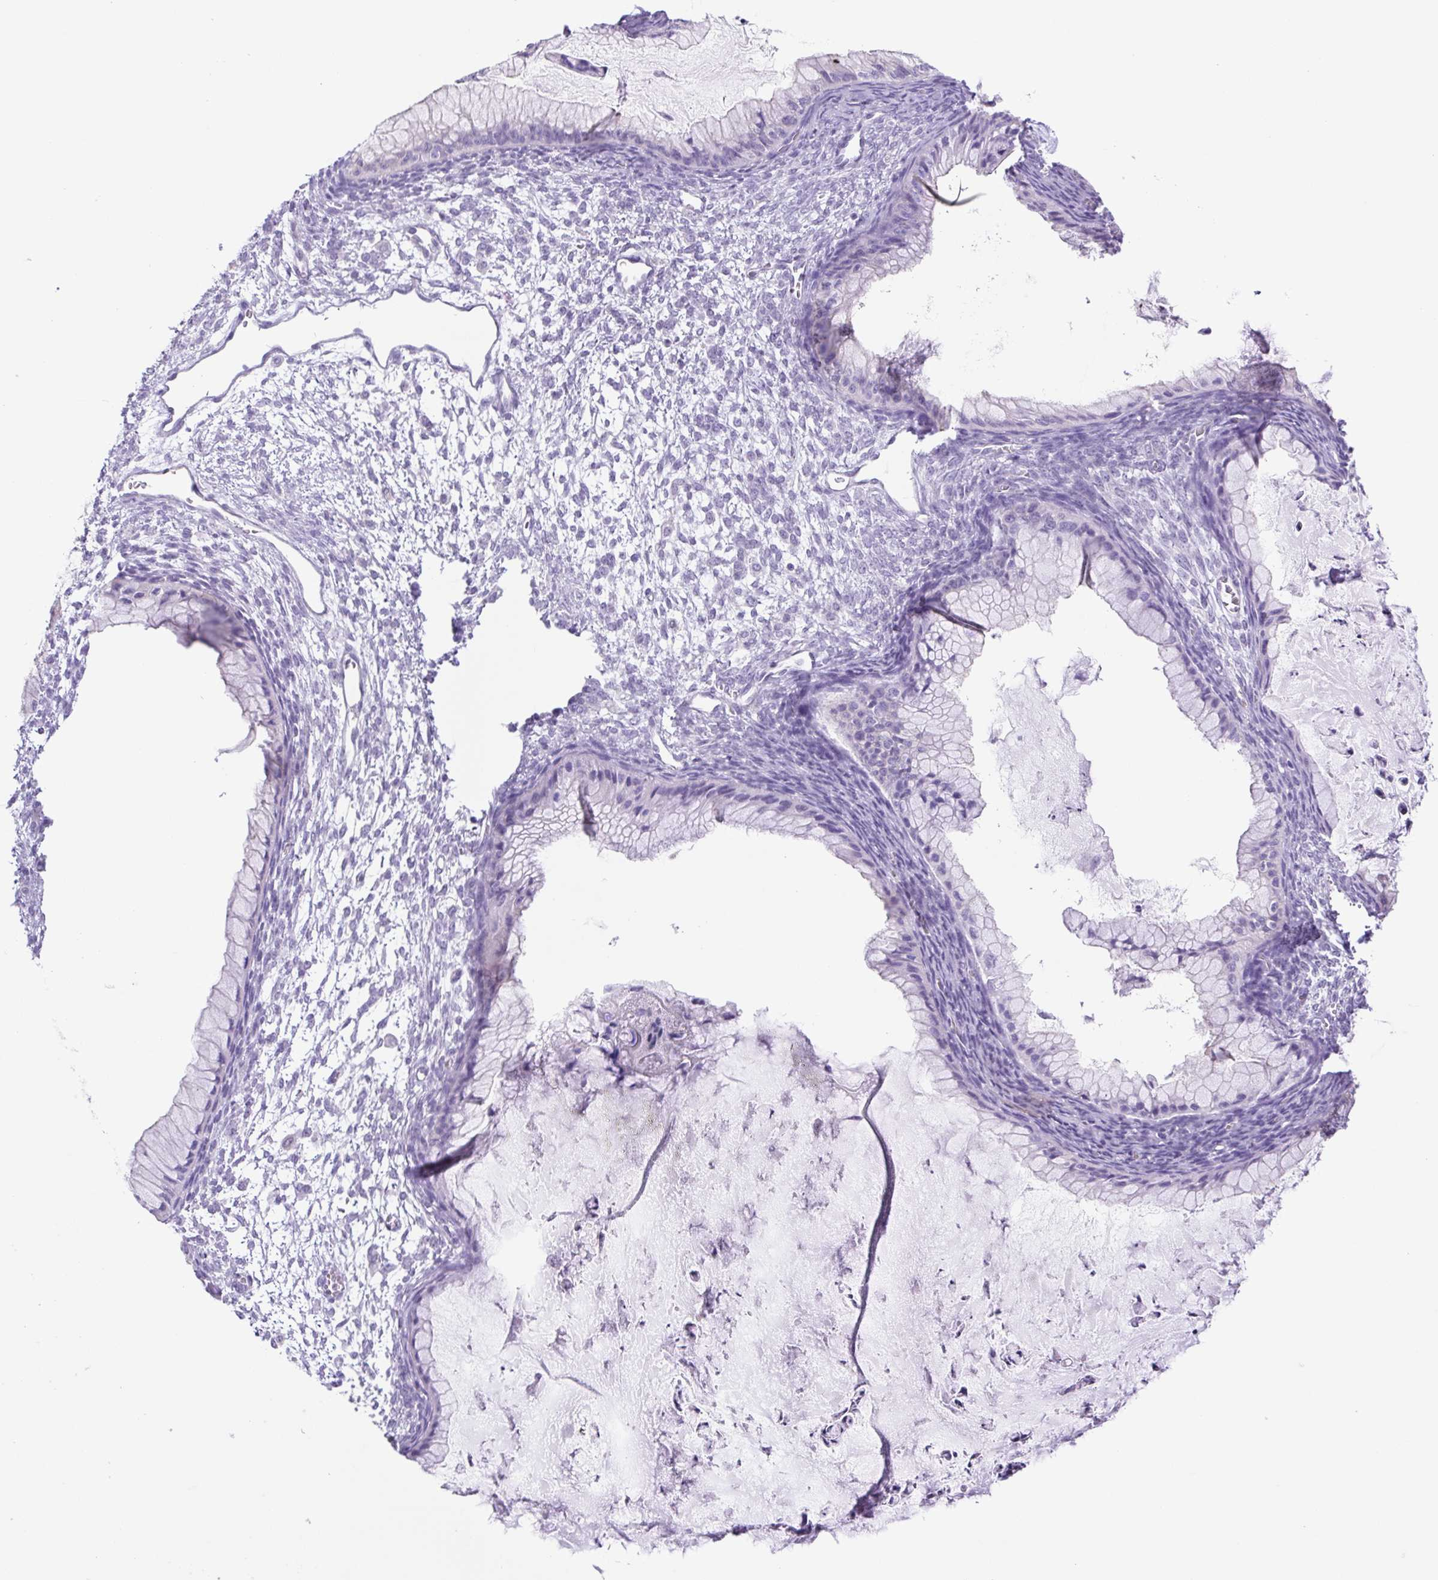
{"staining": {"intensity": "negative", "quantity": "none", "location": "none"}, "tissue": "ovarian cancer", "cell_type": "Tumor cells", "image_type": "cancer", "snomed": [{"axis": "morphology", "description": "Cystadenocarcinoma, mucinous, NOS"}, {"axis": "topography", "description": "Ovary"}], "caption": "Immunohistochemistry image of neoplastic tissue: ovarian cancer stained with DAB reveals no significant protein expression in tumor cells. The staining was performed using DAB (3,3'-diaminobenzidine) to visualize the protein expression in brown, while the nuclei were stained in blue with hematoxylin (Magnification: 20x).", "gene": "CDSN", "patient": {"sex": "female", "age": 72}}